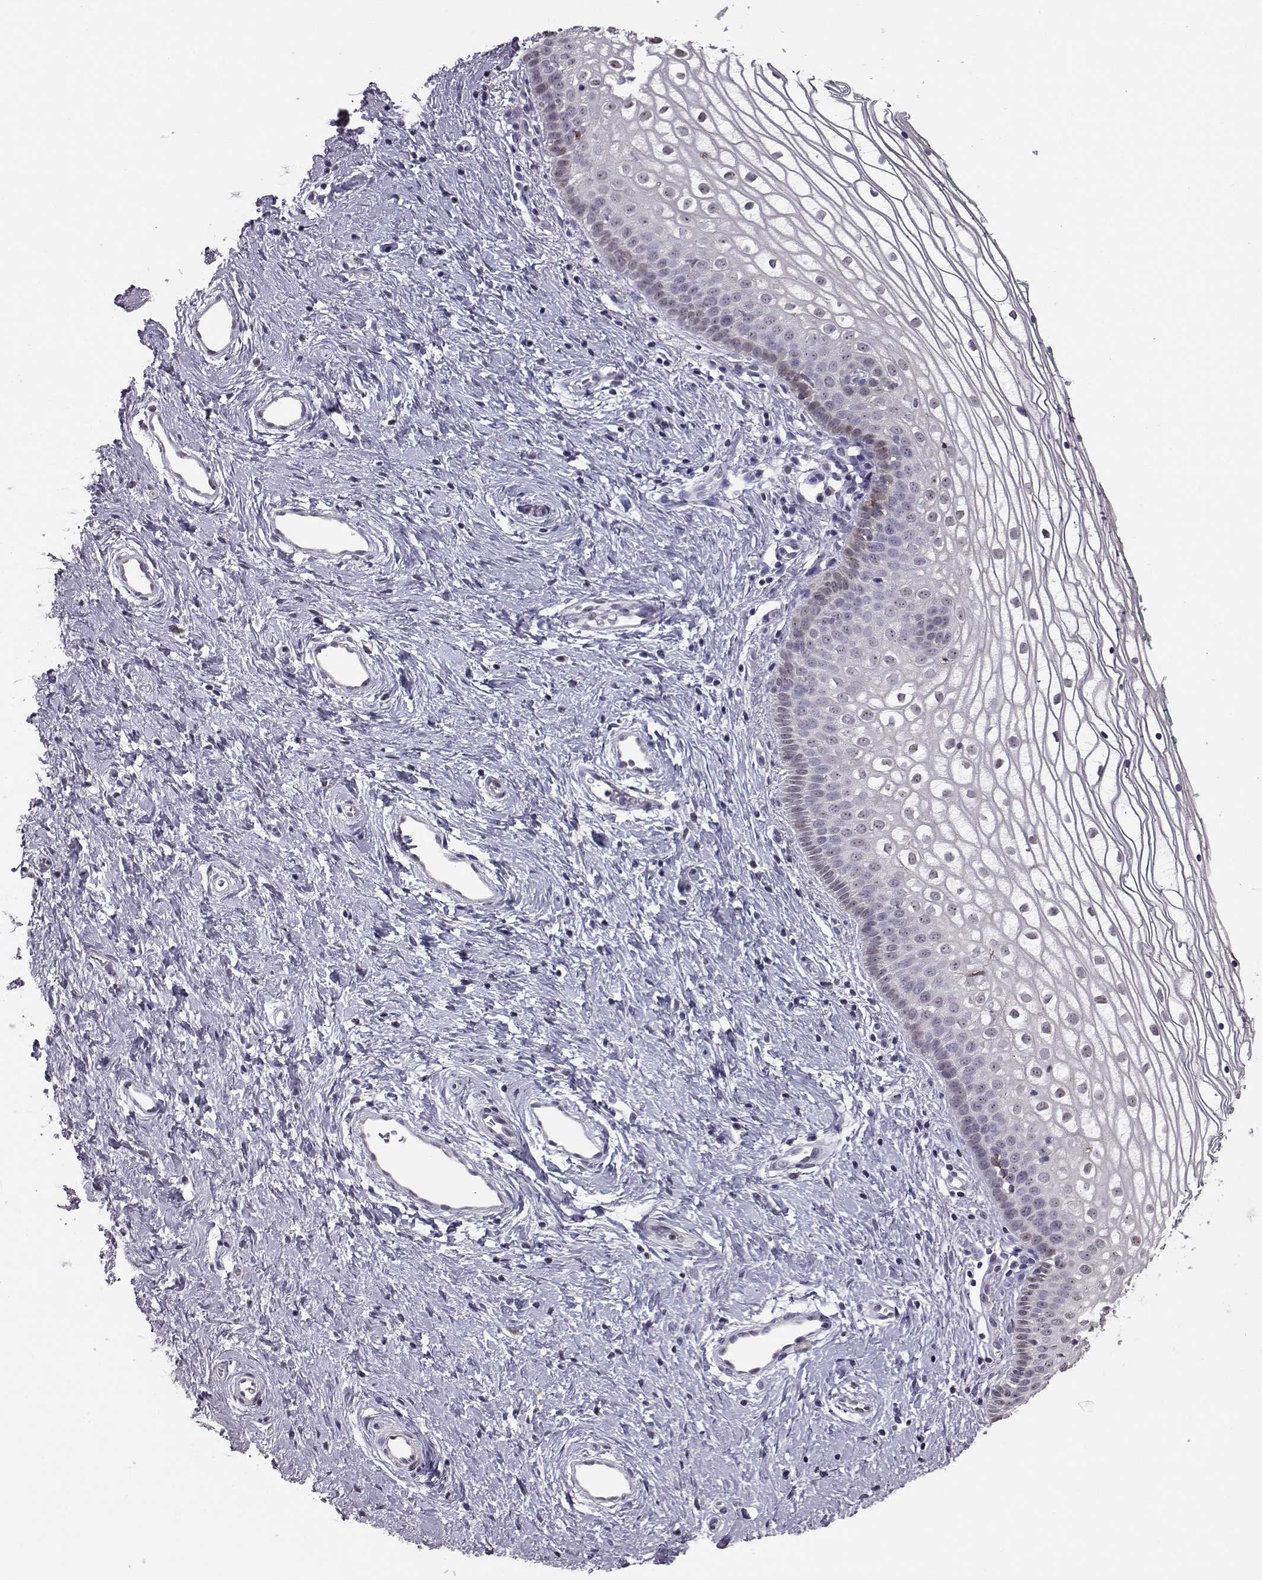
{"staining": {"intensity": "weak", "quantity": ">75%", "location": "nuclear"}, "tissue": "vagina", "cell_type": "Squamous epithelial cells", "image_type": "normal", "snomed": [{"axis": "morphology", "description": "Normal tissue, NOS"}, {"axis": "topography", "description": "Vagina"}], "caption": "Brown immunohistochemical staining in normal vagina demonstrates weak nuclear positivity in about >75% of squamous epithelial cells.", "gene": "ALDH3A1", "patient": {"sex": "female", "age": 36}}